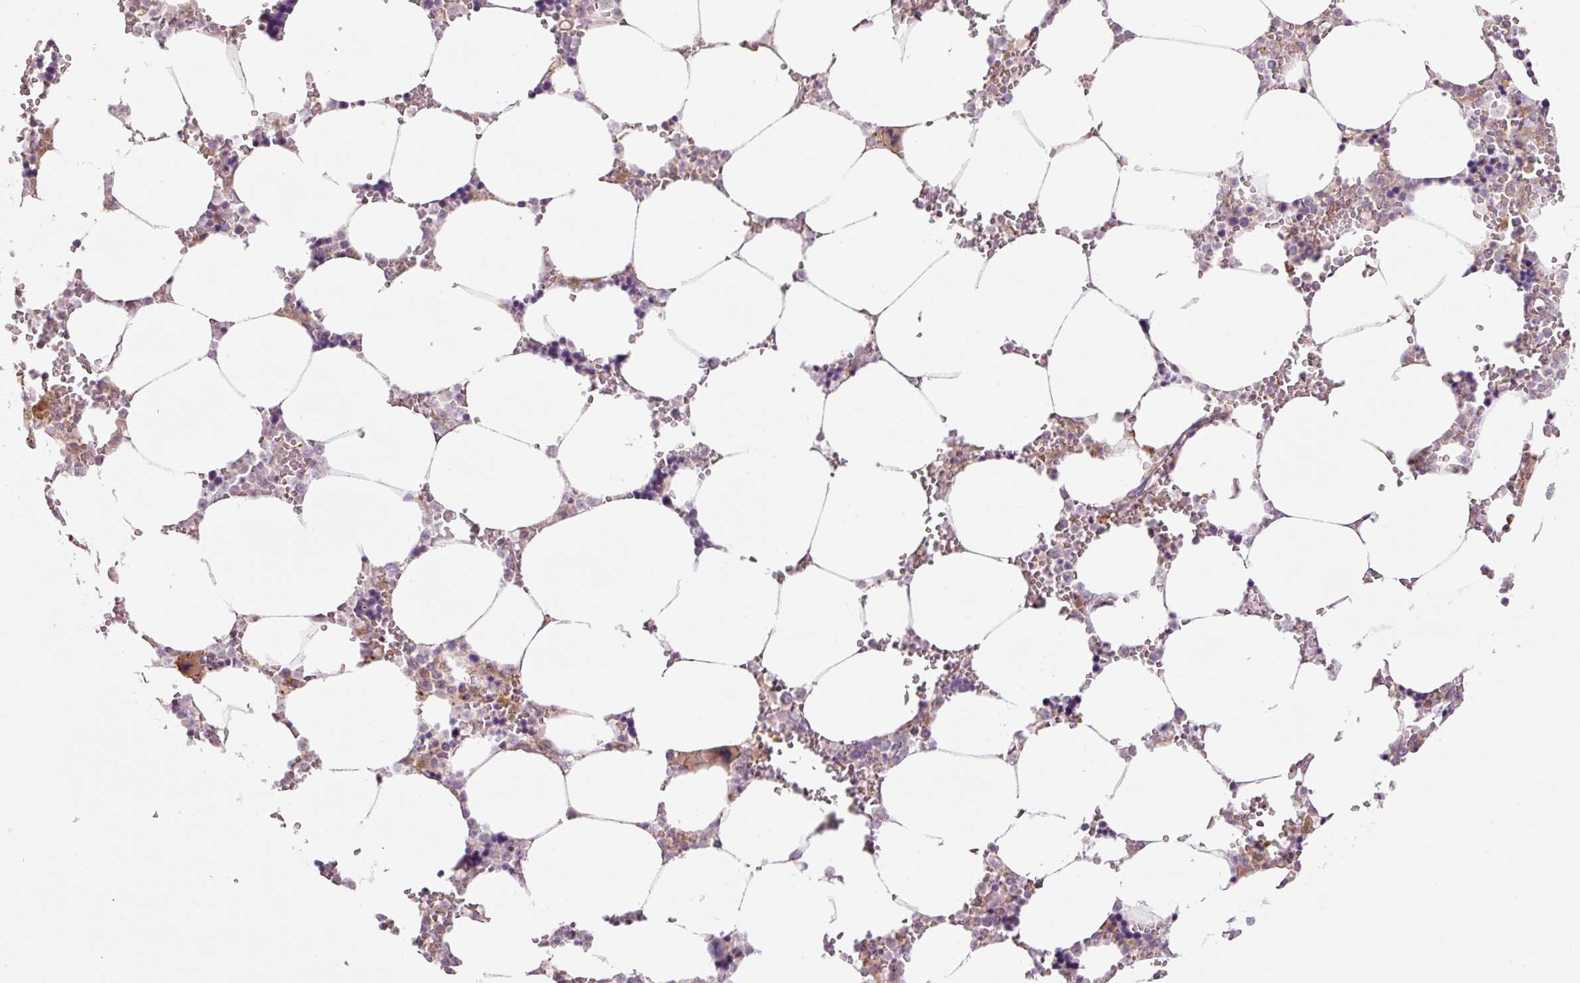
{"staining": {"intensity": "moderate", "quantity": "<25%", "location": "cytoplasmic/membranous"}, "tissue": "bone marrow", "cell_type": "Hematopoietic cells", "image_type": "normal", "snomed": [{"axis": "morphology", "description": "Normal tissue, NOS"}, {"axis": "topography", "description": "Bone marrow"}], "caption": "Protein staining of normal bone marrow displays moderate cytoplasmic/membranous positivity in about <25% of hematopoietic cells. The staining was performed using DAB (3,3'-diaminobenzidine) to visualize the protein expression in brown, while the nuclei were stained in blue with hematoxylin (Magnification: 20x).", "gene": "SLC29A3", "patient": {"sex": "male", "age": 64}}